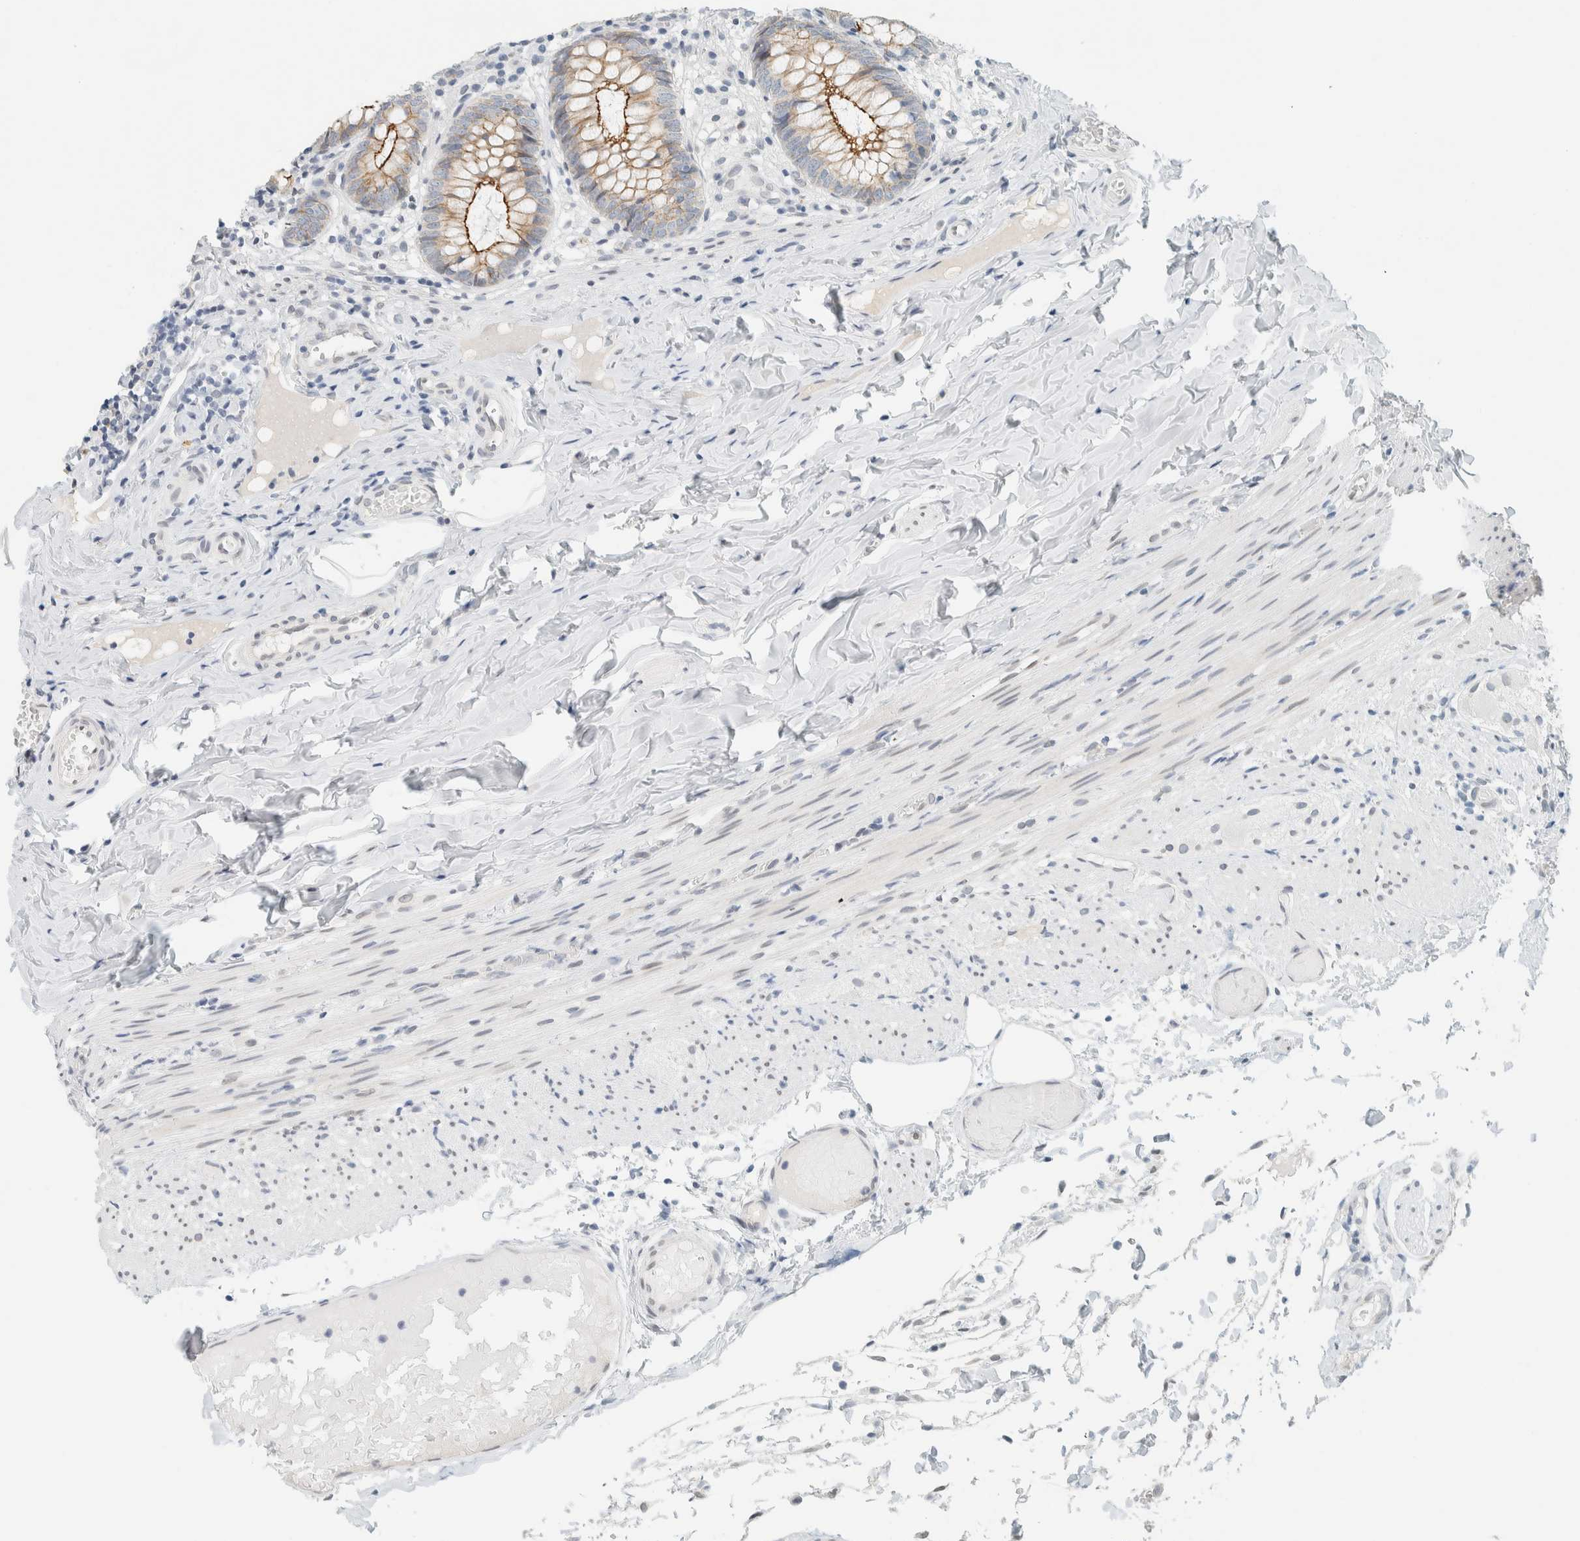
{"staining": {"intensity": "moderate", "quantity": "25%-75%", "location": "cytoplasmic/membranous"}, "tissue": "appendix", "cell_type": "Glandular cells", "image_type": "normal", "snomed": [{"axis": "morphology", "description": "Normal tissue, NOS"}, {"axis": "topography", "description": "Appendix"}], "caption": "Immunohistochemical staining of normal human appendix shows medium levels of moderate cytoplasmic/membranous positivity in approximately 25%-75% of glandular cells.", "gene": "C1QTNF12", "patient": {"sex": "male", "age": 8}}